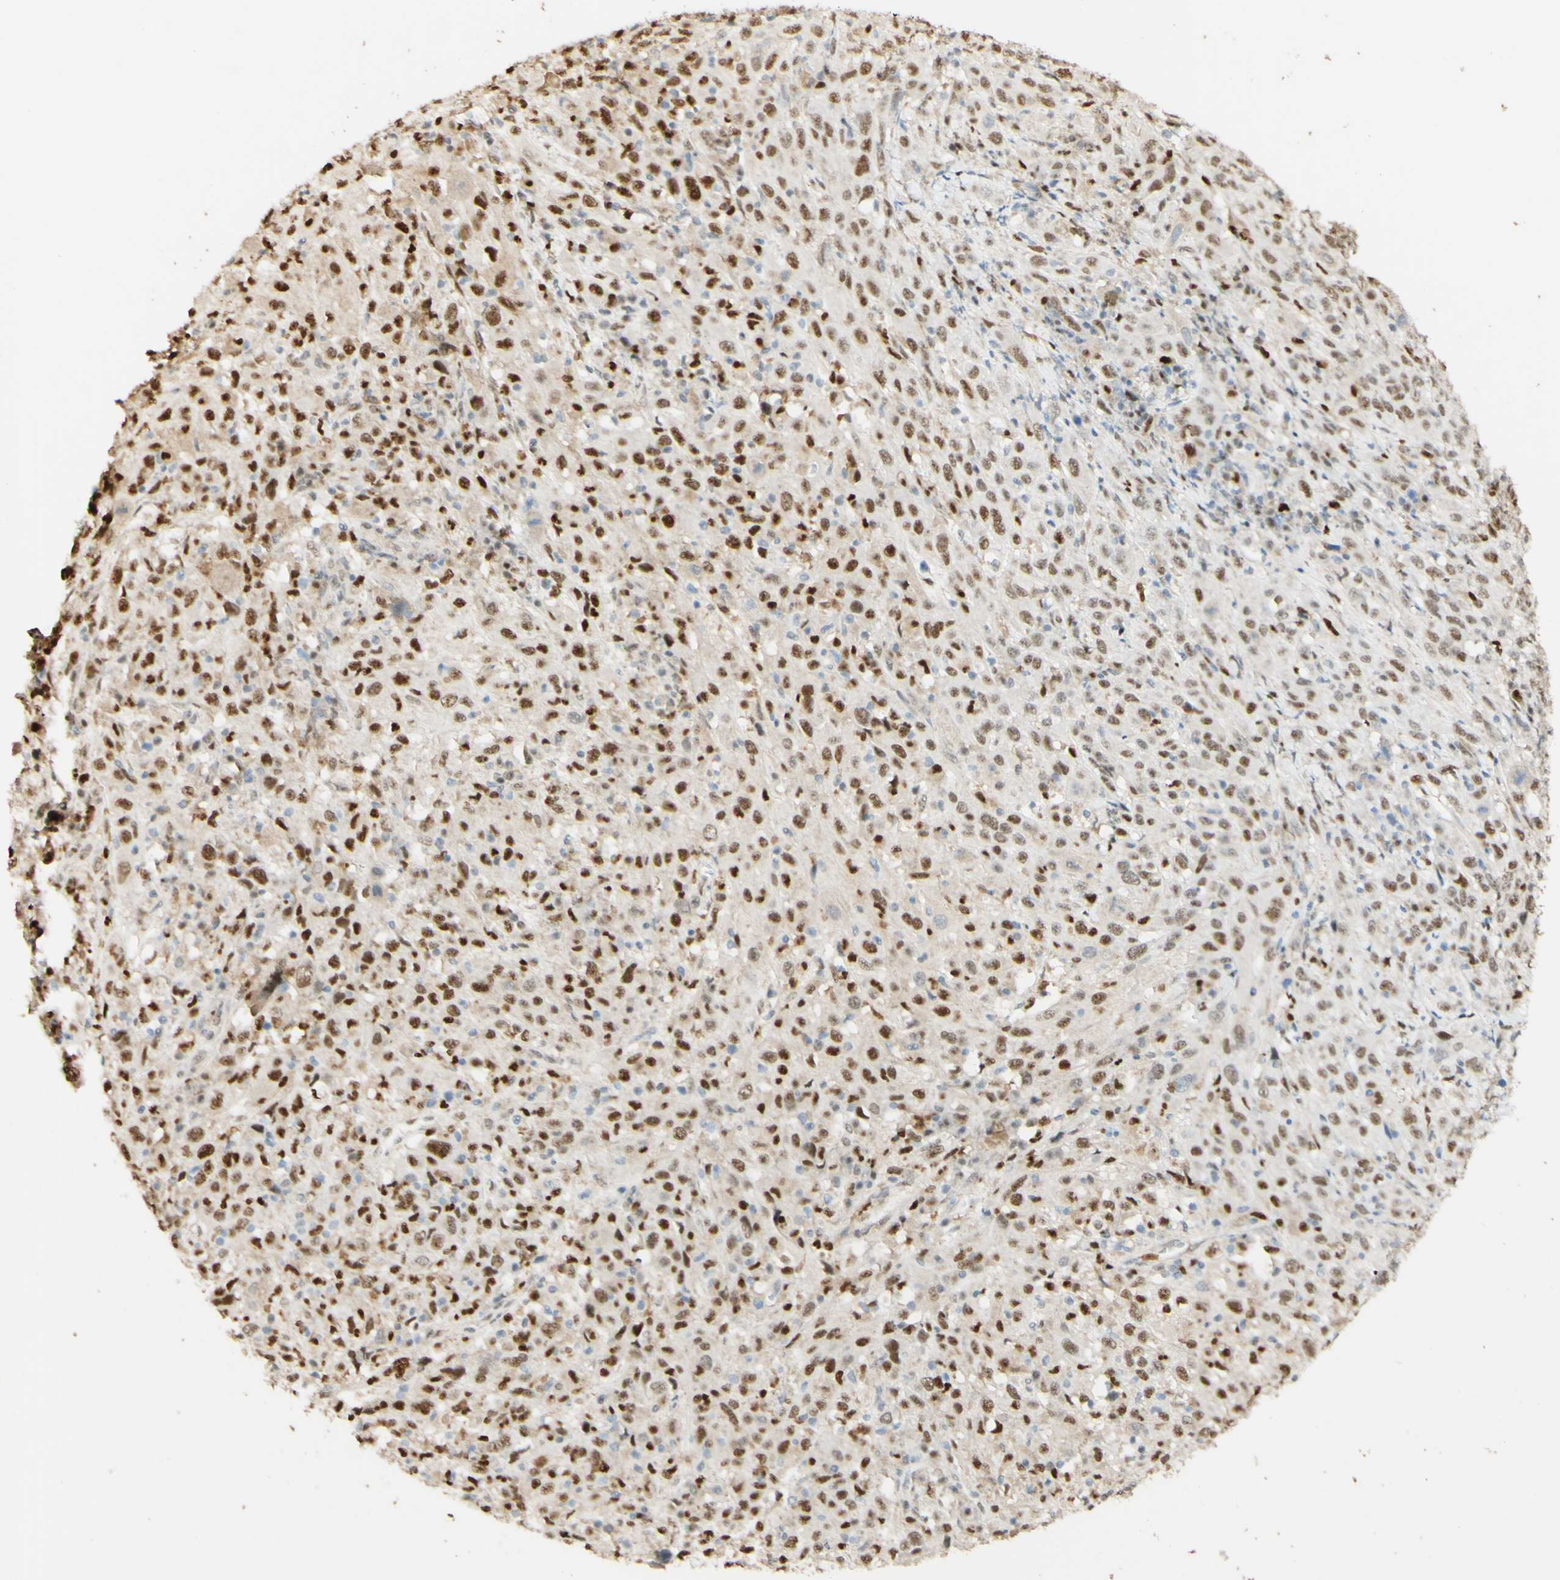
{"staining": {"intensity": "strong", "quantity": ">75%", "location": "nuclear"}, "tissue": "cervical cancer", "cell_type": "Tumor cells", "image_type": "cancer", "snomed": [{"axis": "morphology", "description": "Squamous cell carcinoma, NOS"}, {"axis": "topography", "description": "Cervix"}], "caption": "Immunohistochemistry (IHC) (DAB (3,3'-diaminobenzidine)) staining of human cervical squamous cell carcinoma demonstrates strong nuclear protein positivity in about >75% of tumor cells. The staining was performed using DAB to visualize the protein expression in brown, while the nuclei were stained in blue with hematoxylin (Magnification: 20x).", "gene": "MAP3K4", "patient": {"sex": "female", "age": 46}}